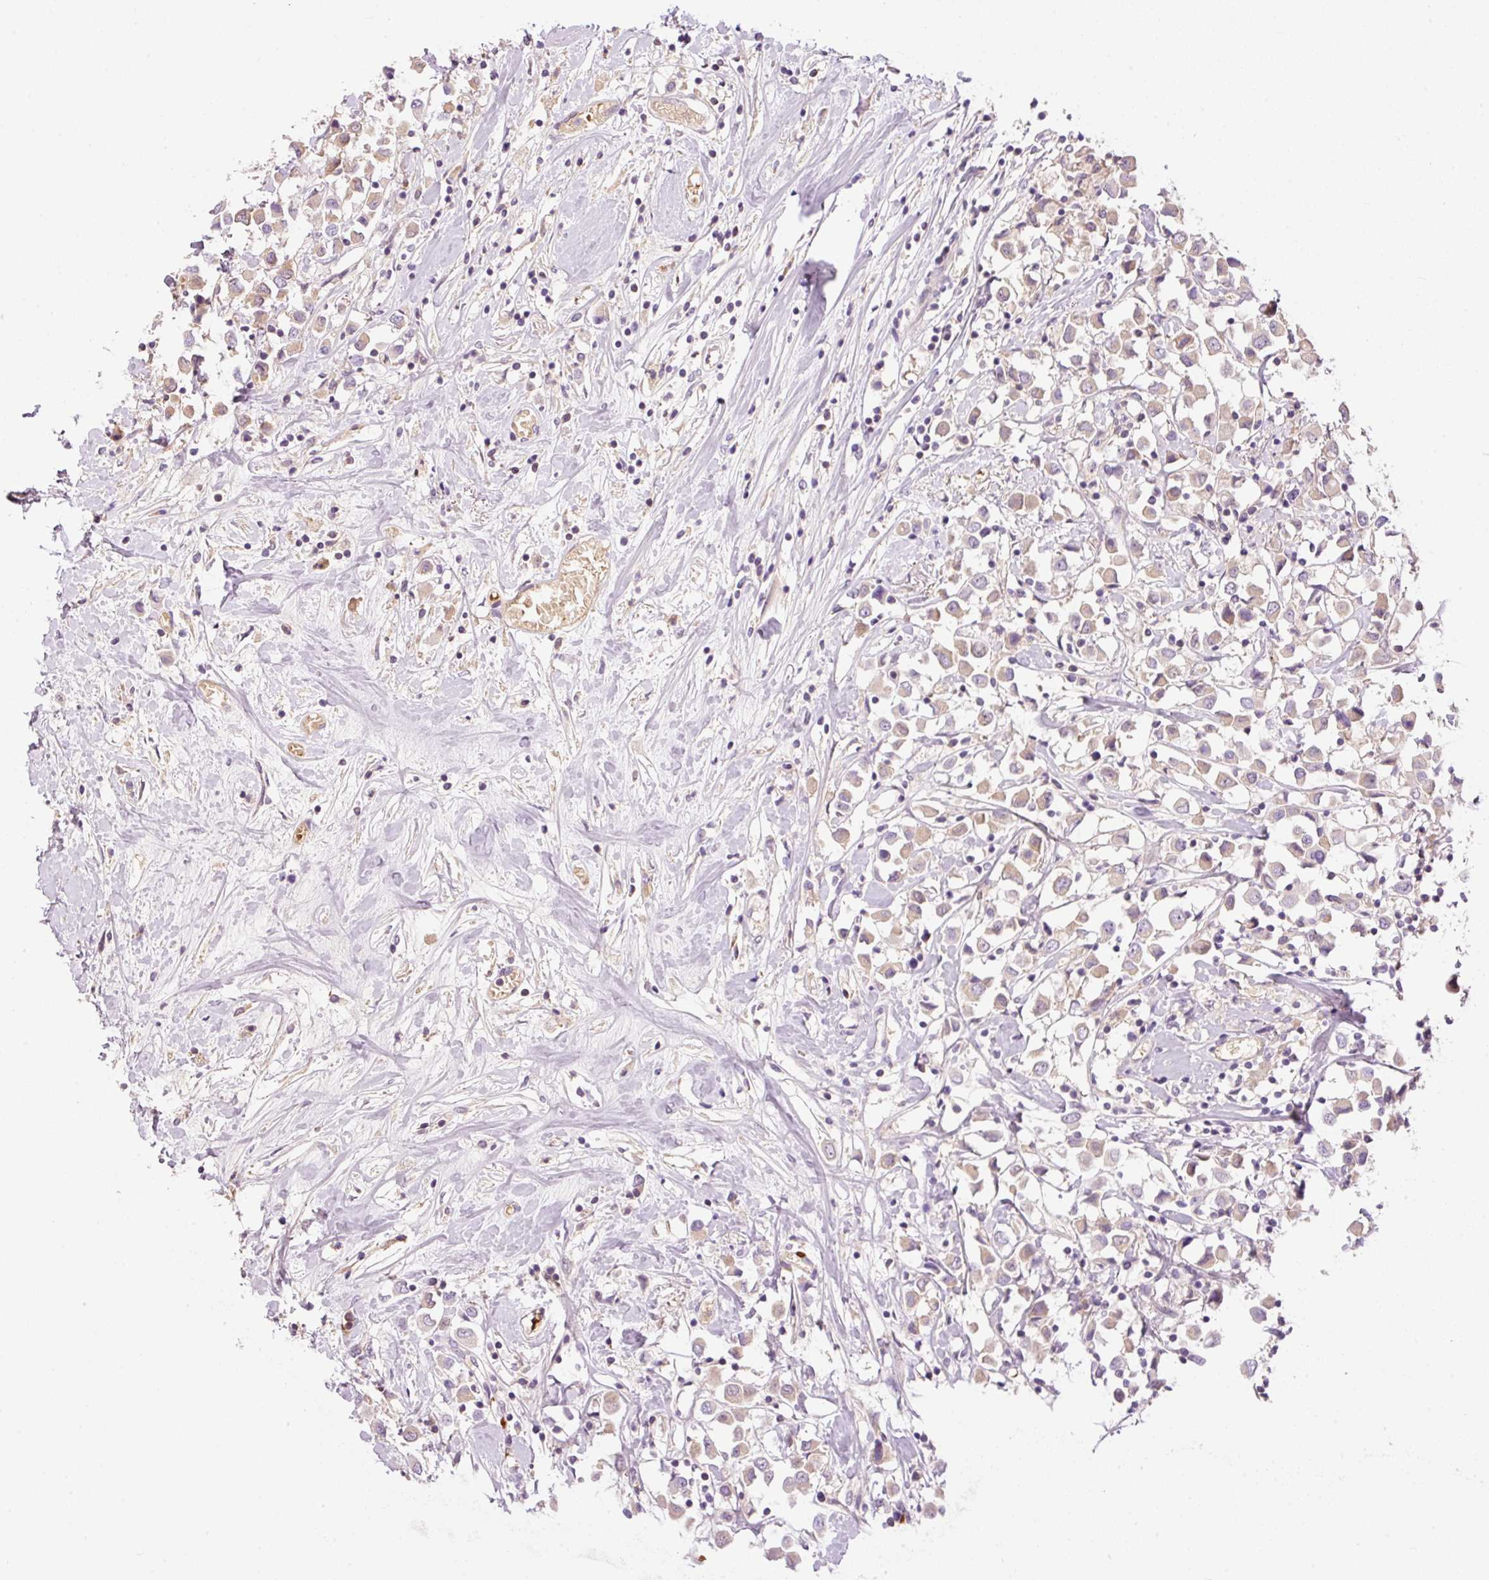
{"staining": {"intensity": "weak", "quantity": "25%-75%", "location": "cytoplasmic/membranous"}, "tissue": "breast cancer", "cell_type": "Tumor cells", "image_type": "cancer", "snomed": [{"axis": "morphology", "description": "Duct carcinoma"}, {"axis": "topography", "description": "Breast"}], "caption": "IHC photomicrograph of neoplastic tissue: breast cancer stained using immunohistochemistry reveals low levels of weak protein expression localized specifically in the cytoplasmic/membranous of tumor cells, appearing as a cytoplasmic/membranous brown color.", "gene": "CMTM8", "patient": {"sex": "female", "age": 61}}